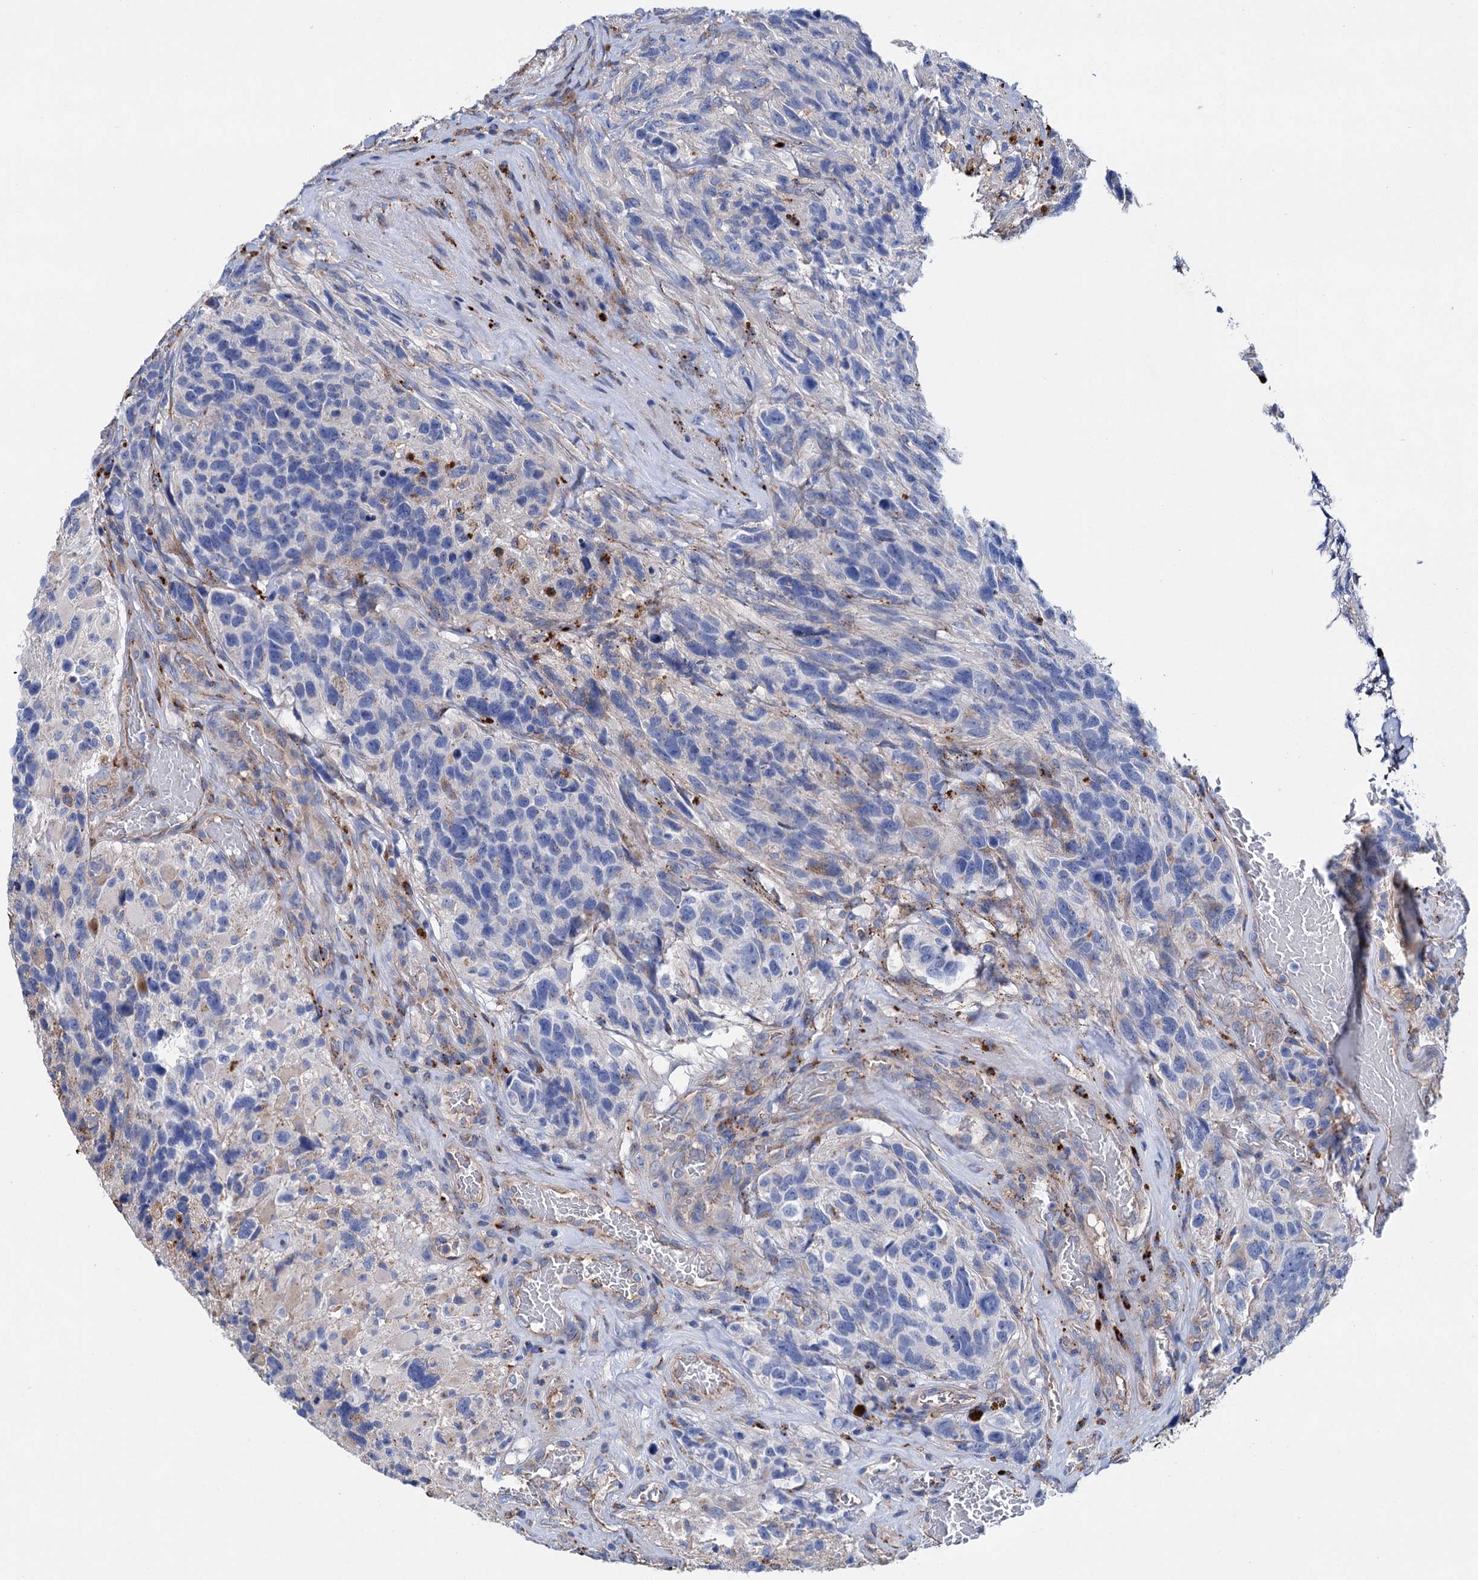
{"staining": {"intensity": "negative", "quantity": "none", "location": "none"}, "tissue": "glioma", "cell_type": "Tumor cells", "image_type": "cancer", "snomed": [{"axis": "morphology", "description": "Glioma, malignant, High grade"}, {"axis": "topography", "description": "Brain"}], "caption": "DAB immunohistochemical staining of malignant glioma (high-grade) reveals no significant expression in tumor cells.", "gene": "SCPEP1", "patient": {"sex": "male", "age": 69}}